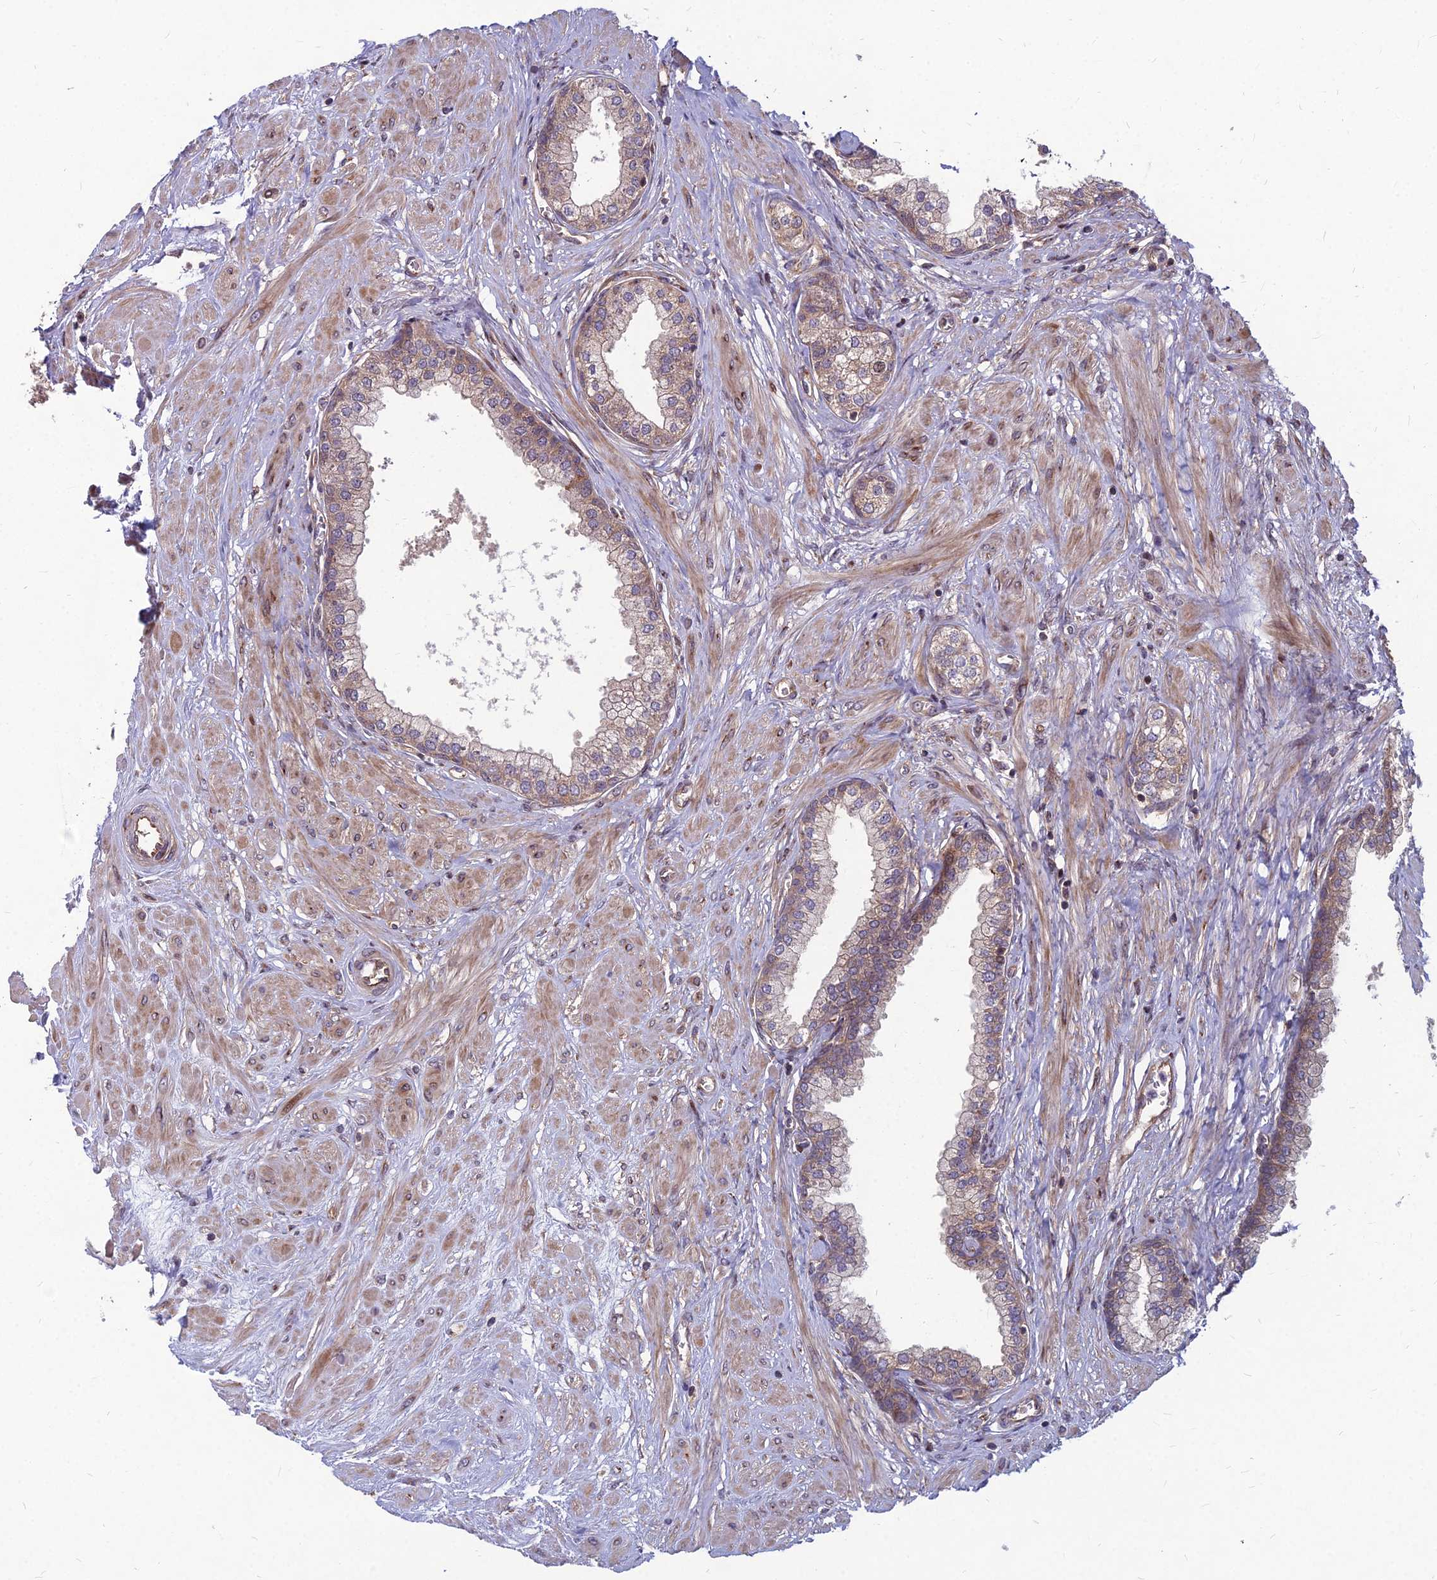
{"staining": {"intensity": "moderate", "quantity": "25%-75%", "location": "cytoplasmic/membranous"}, "tissue": "prostate", "cell_type": "Glandular cells", "image_type": "normal", "snomed": [{"axis": "morphology", "description": "Normal tissue, NOS"}, {"axis": "topography", "description": "Prostate"}], "caption": "Human prostate stained for a protein (brown) demonstrates moderate cytoplasmic/membranous positive positivity in approximately 25%-75% of glandular cells.", "gene": "MFSD8", "patient": {"sex": "male", "age": 60}}